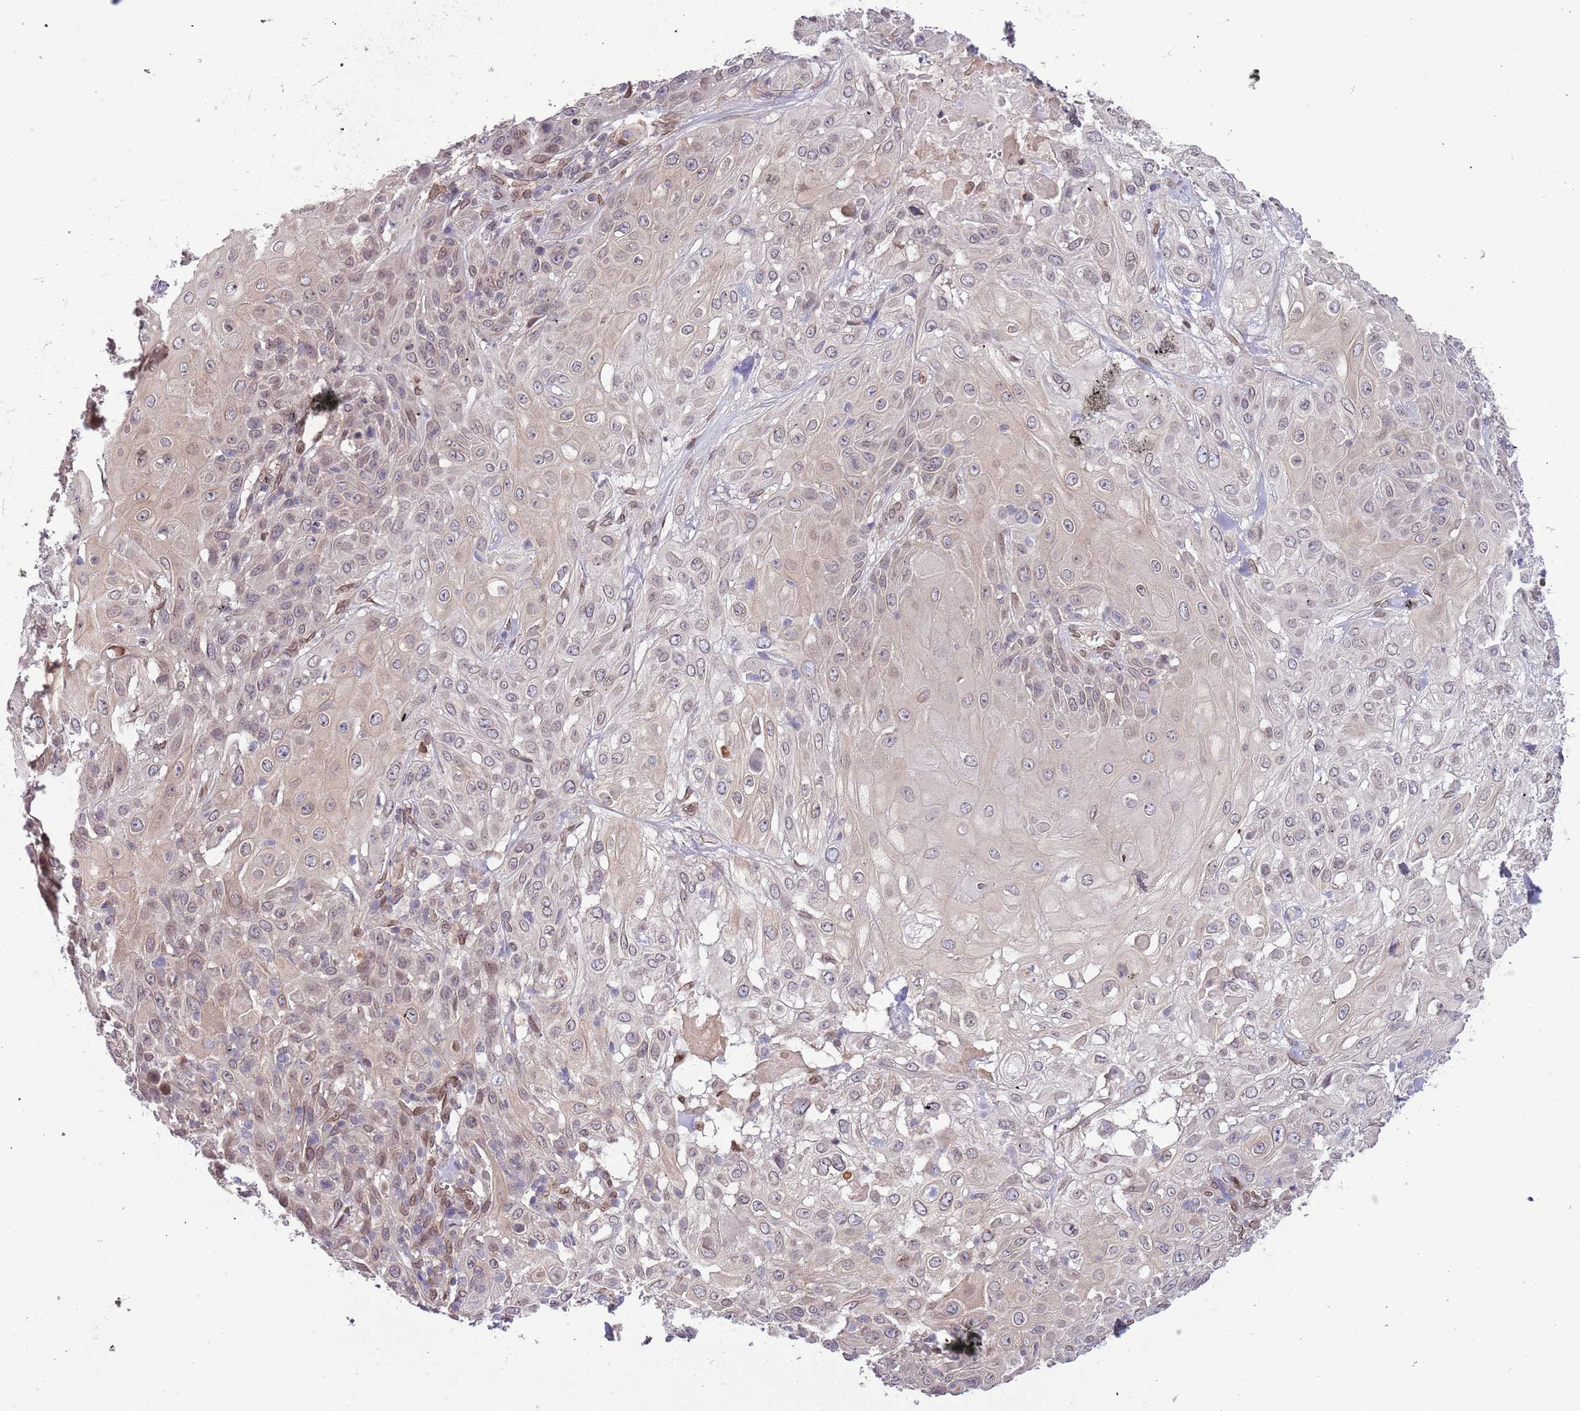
{"staining": {"intensity": "negative", "quantity": "none", "location": "none"}, "tissue": "skin cancer", "cell_type": "Tumor cells", "image_type": "cancer", "snomed": [{"axis": "morphology", "description": "Normal tissue, NOS"}, {"axis": "morphology", "description": "Squamous cell carcinoma, NOS"}, {"axis": "topography", "description": "Skin"}, {"axis": "topography", "description": "Cartilage tissue"}], "caption": "This is a micrograph of immunohistochemistry staining of squamous cell carcinoma (skin), which shows no staining in tumor cells.", "gene": "ZNF665", "patient": {"sex": "female", "age": 79}}